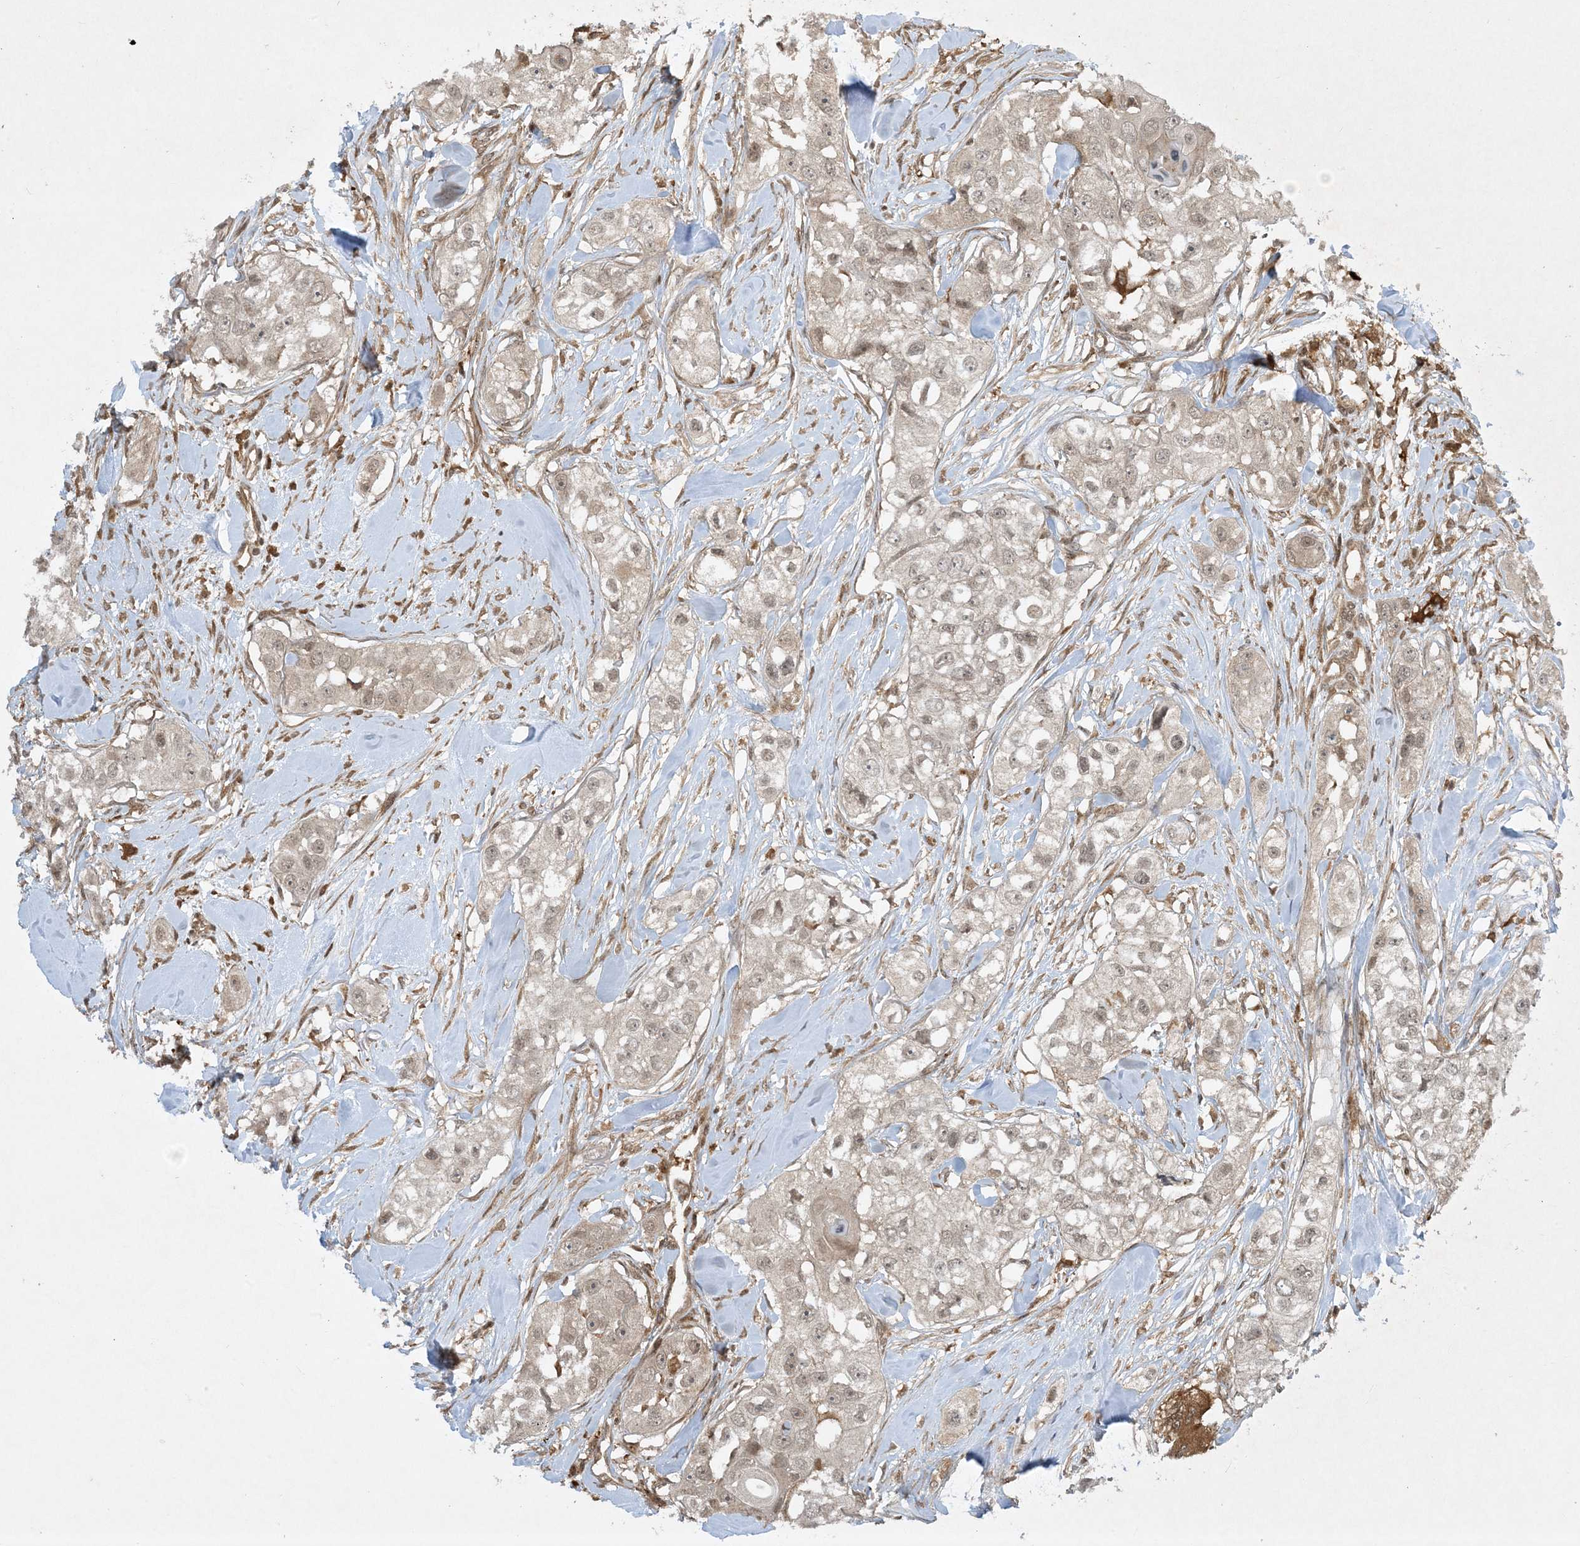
{"staining": {"intensity": "weak", "quantity": "<25%", "location": "nuclear"}, "tissue": "head and neck cancer", "cell_type": "Tumor cells", "image_type": "cancer", "snomed": [{"axis": "morphology", "description": "Normal tissue, NOS"}, {"axis": "morphology", "description": "Squamous cell carcinoma, NOS"}, {"axis": "topography", "description": "Skeletal muscle"}, {"axis": "topography", "description": "Head-Neck"}], "caption": "The image reveals no staining of tumor cells in head and neck cancer (squamous cell carcinoma).", "gene": "CERT1", "patient": {"sex": "male", "age": 51}}